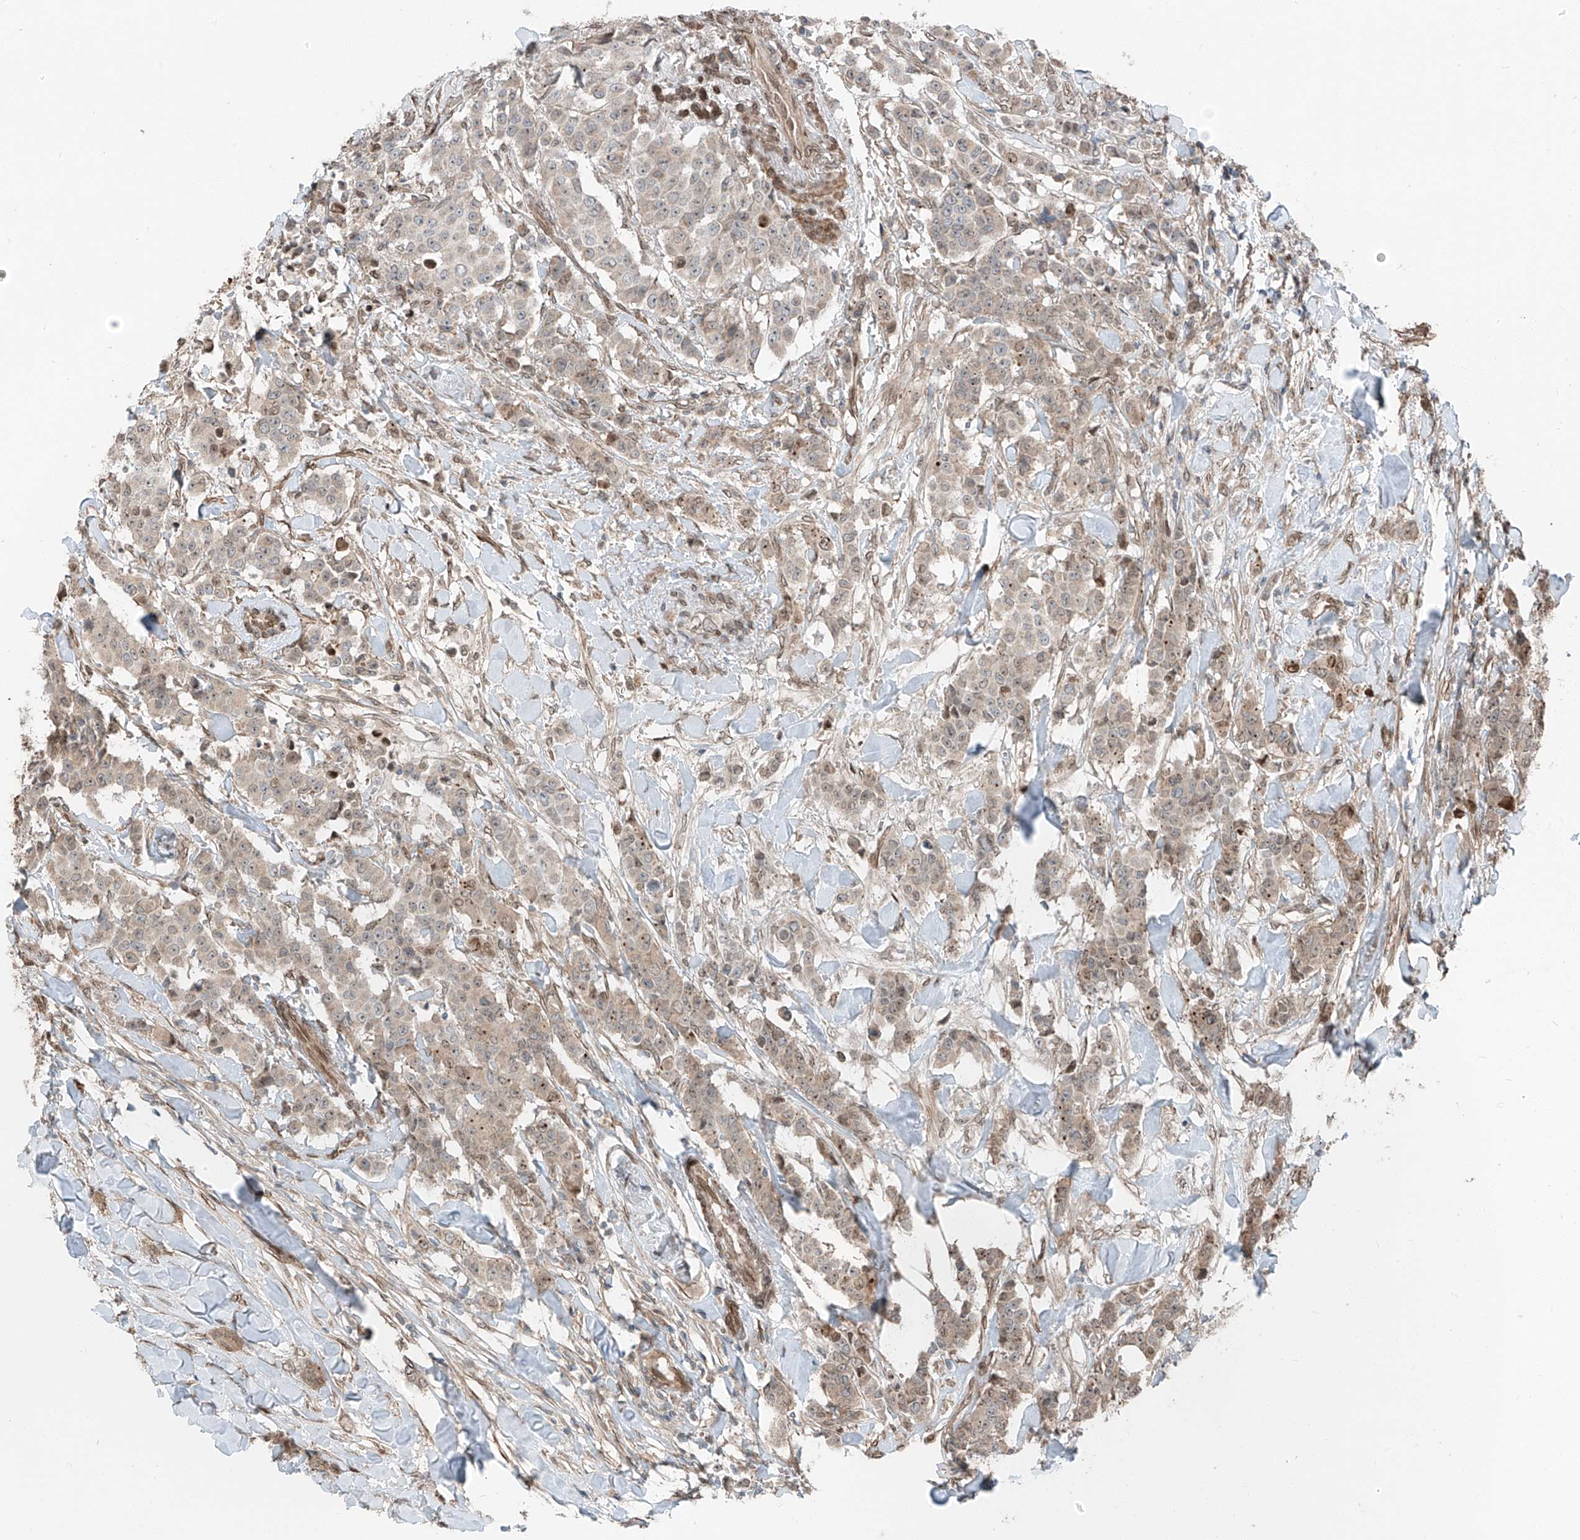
{"staining": {"intensity": "moderate", "quantity": "25%-75%", "location": "cytoplasmic/membranous"}, "tissue": "breast cancer", "cell_type": "Tumor cells", "image_type": "cancer", "snomed": [{"axis": "morphology", "description": "Duct carcinoma"}, {"axis": "topography", "description": "Breast"}], "caption": "There is medium levels of moderate cytoplasmic/membranous expression in tumor cells of breast cancer (invasive ductal carcinoma), as demonstrated by immunohistochemical staining (brown color).", "gene": "CEP162", "patient": {"sex": "female", "age": 40}}